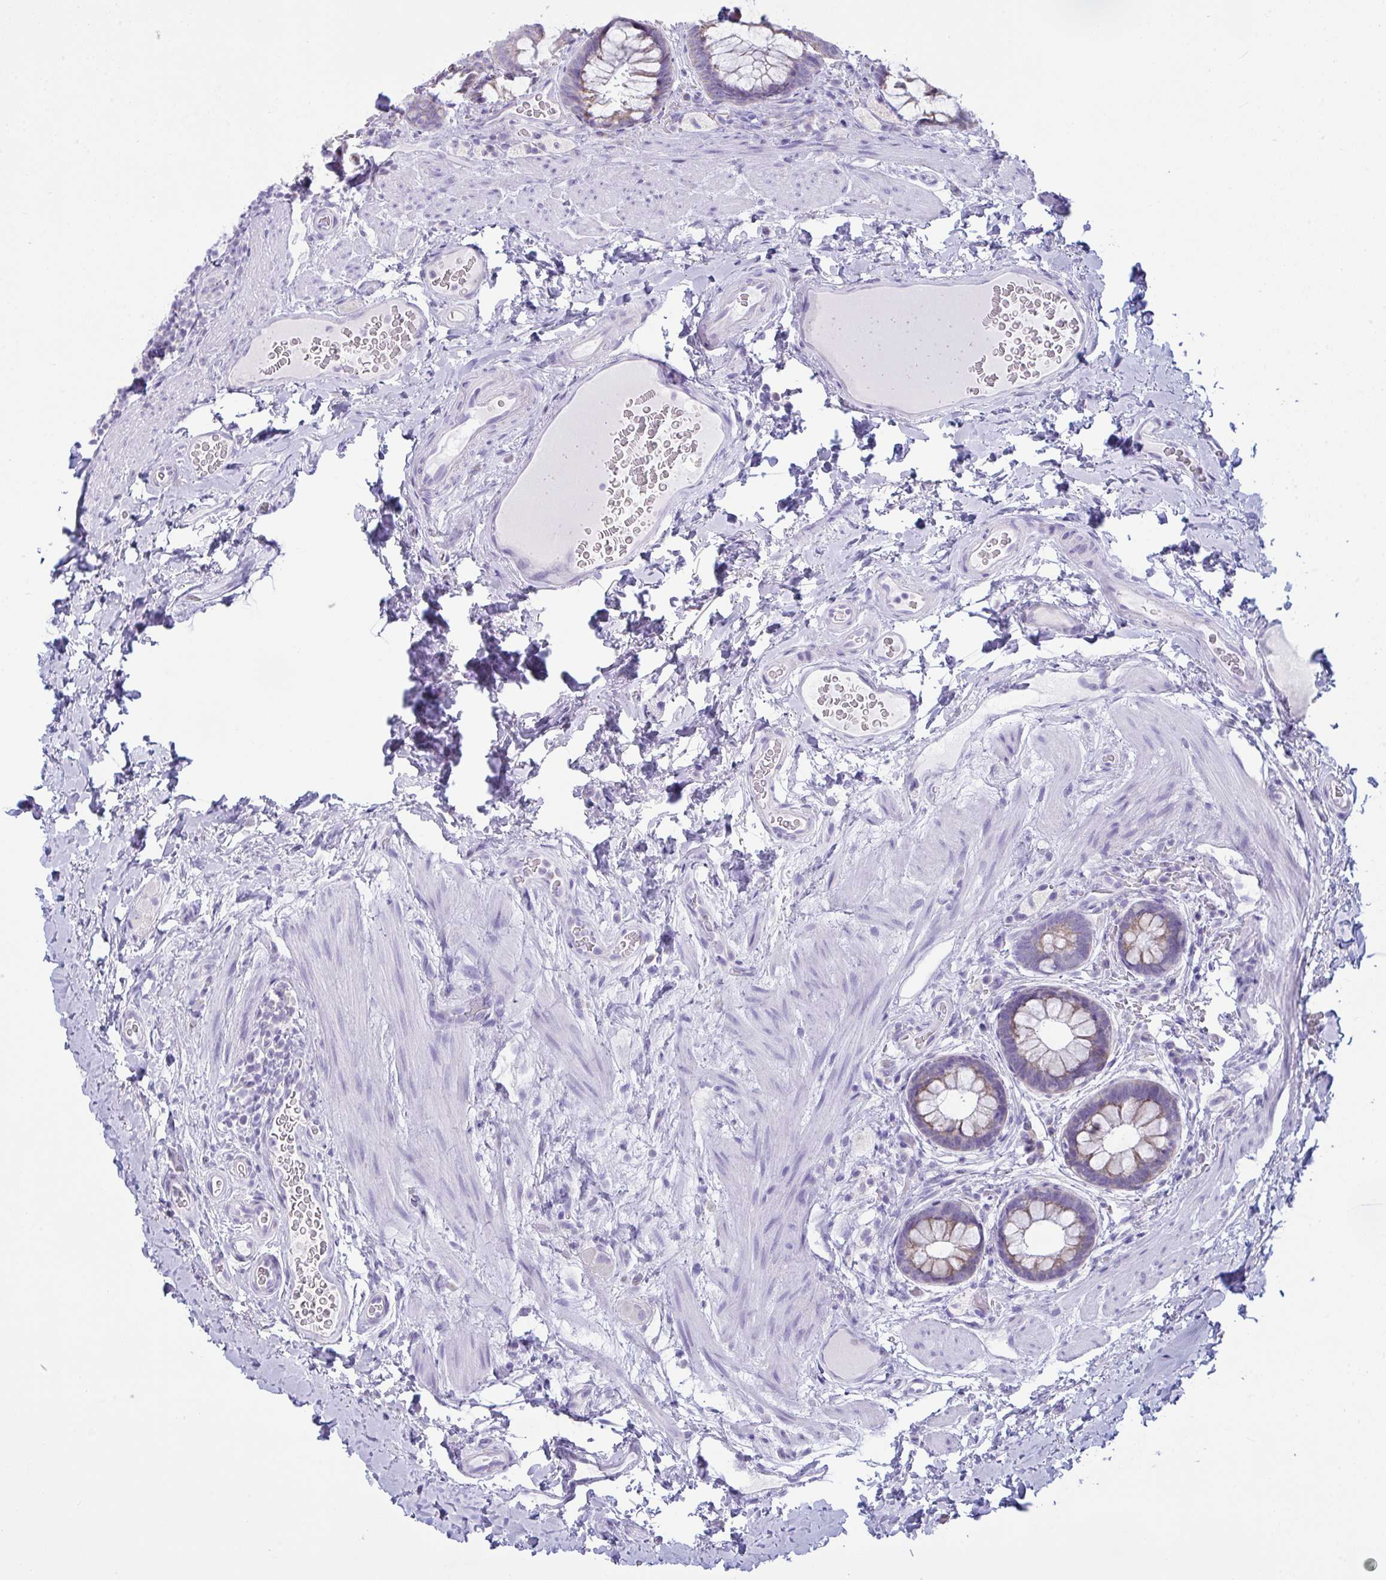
{"staining": {"intensity": "moderate", "quantity": "25%-75%", "location": "cytoplasmic/membranous"}, "tissue": "rectum", "cell_type": "Glandular cells", "image_type": "normal", "snomed": [{"axis": "morphology", "description": "Normal tissue, NOS"}, {"axis": "topography", "description": "Rectum"}], "caption": "A brown stain highlights moderate cytoplasmic/membranous positivity of a protein in glandular cells of unremarkable human rectum.", "gene": "BBS1", "patient": {"sex": "female", "age": 69}}